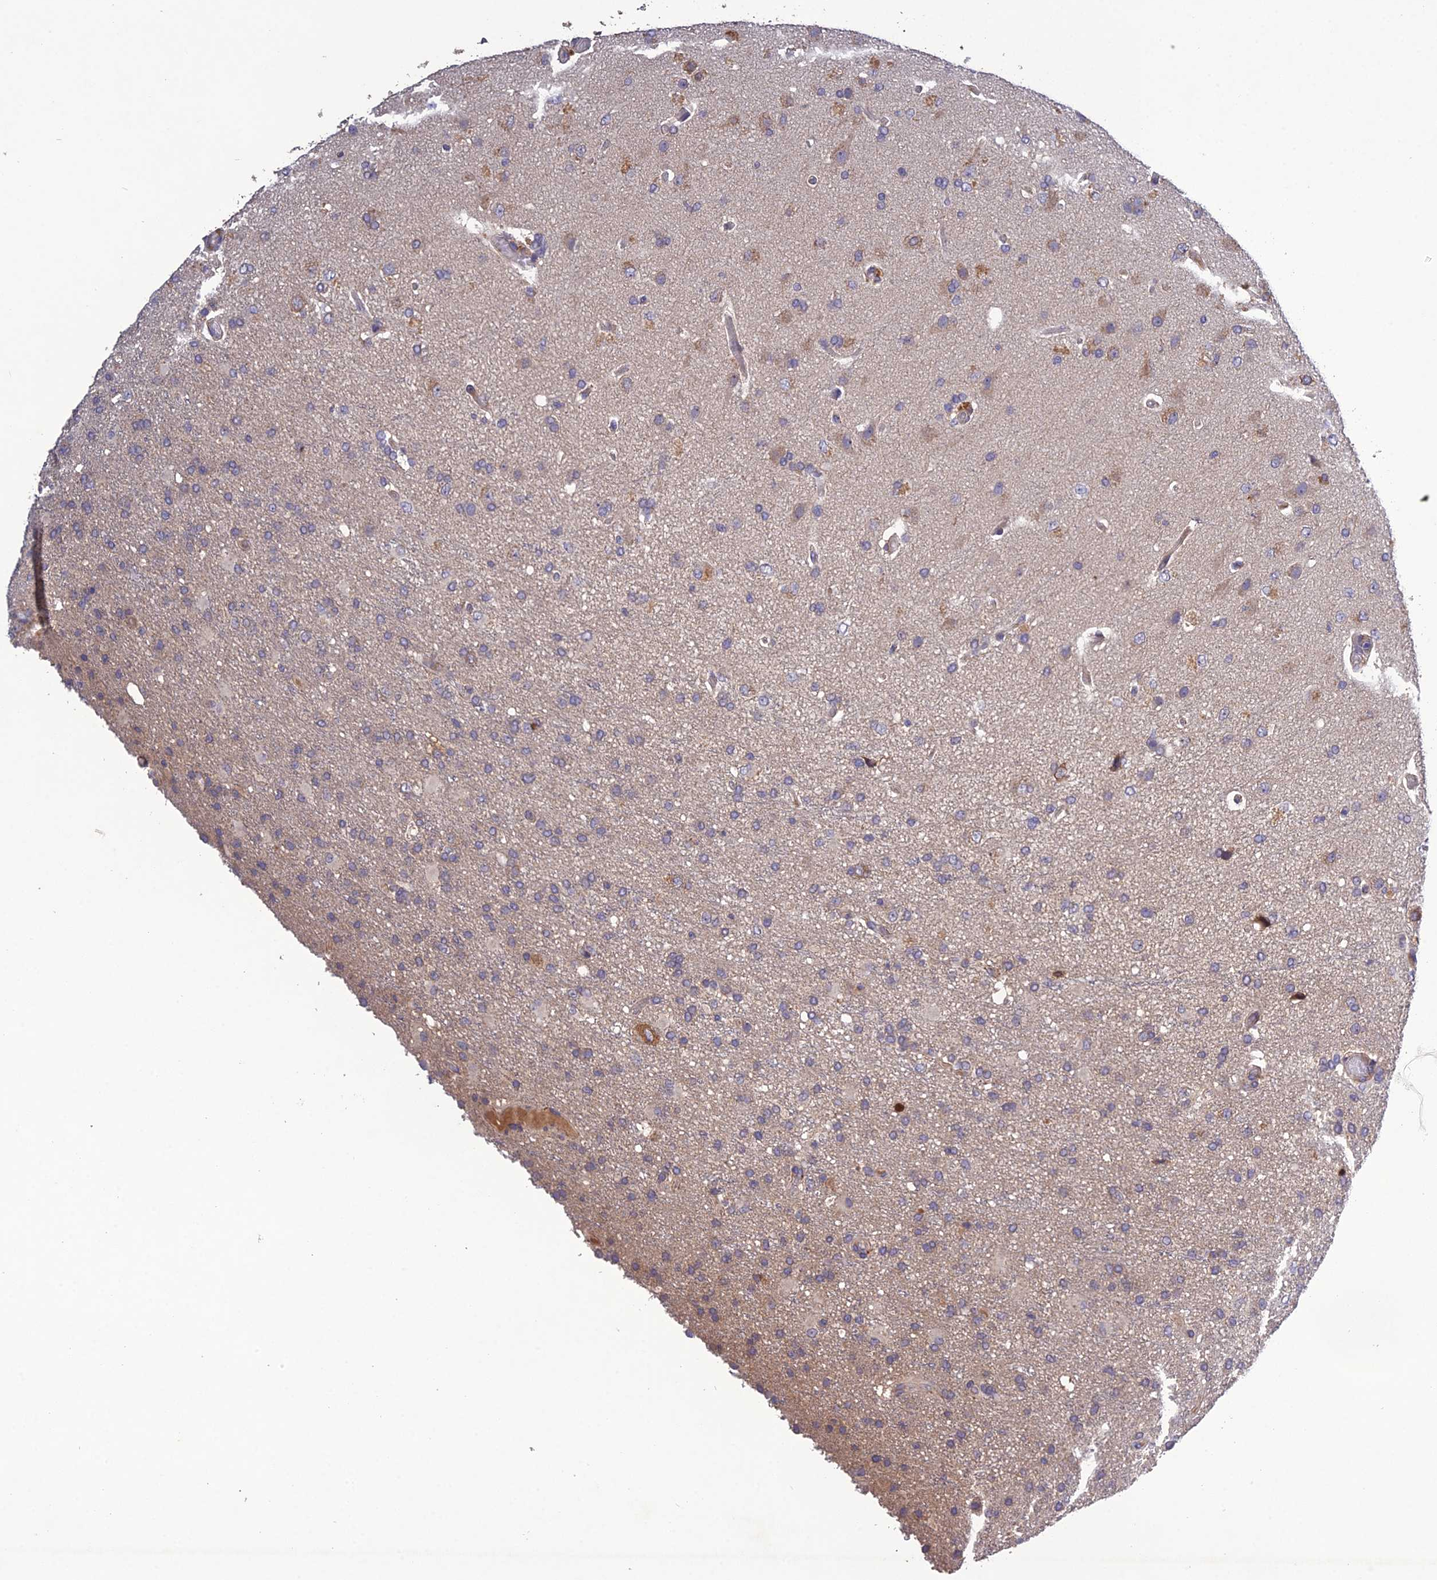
{"staining": {"intensity": "negative", "quantity": "none", "location": "none"}, "tissue": "glioma", "cell_type": "Tumor cells", "image_type": "cancer", "snomed": [{"axis": "morphology", "description": "Glioma, malignant, High grade"}, {"axis": "topography", "description": "Brain"}], "caption": "Immunohistochemistry (IHC) image of human glioma stained for a protein (brown), which reveals no expression in tumor cells. (IHC, brightfield microscopy, high magnification).", "gene": "SLC39A13", "patient": {"sex": "female", "age": 74}}